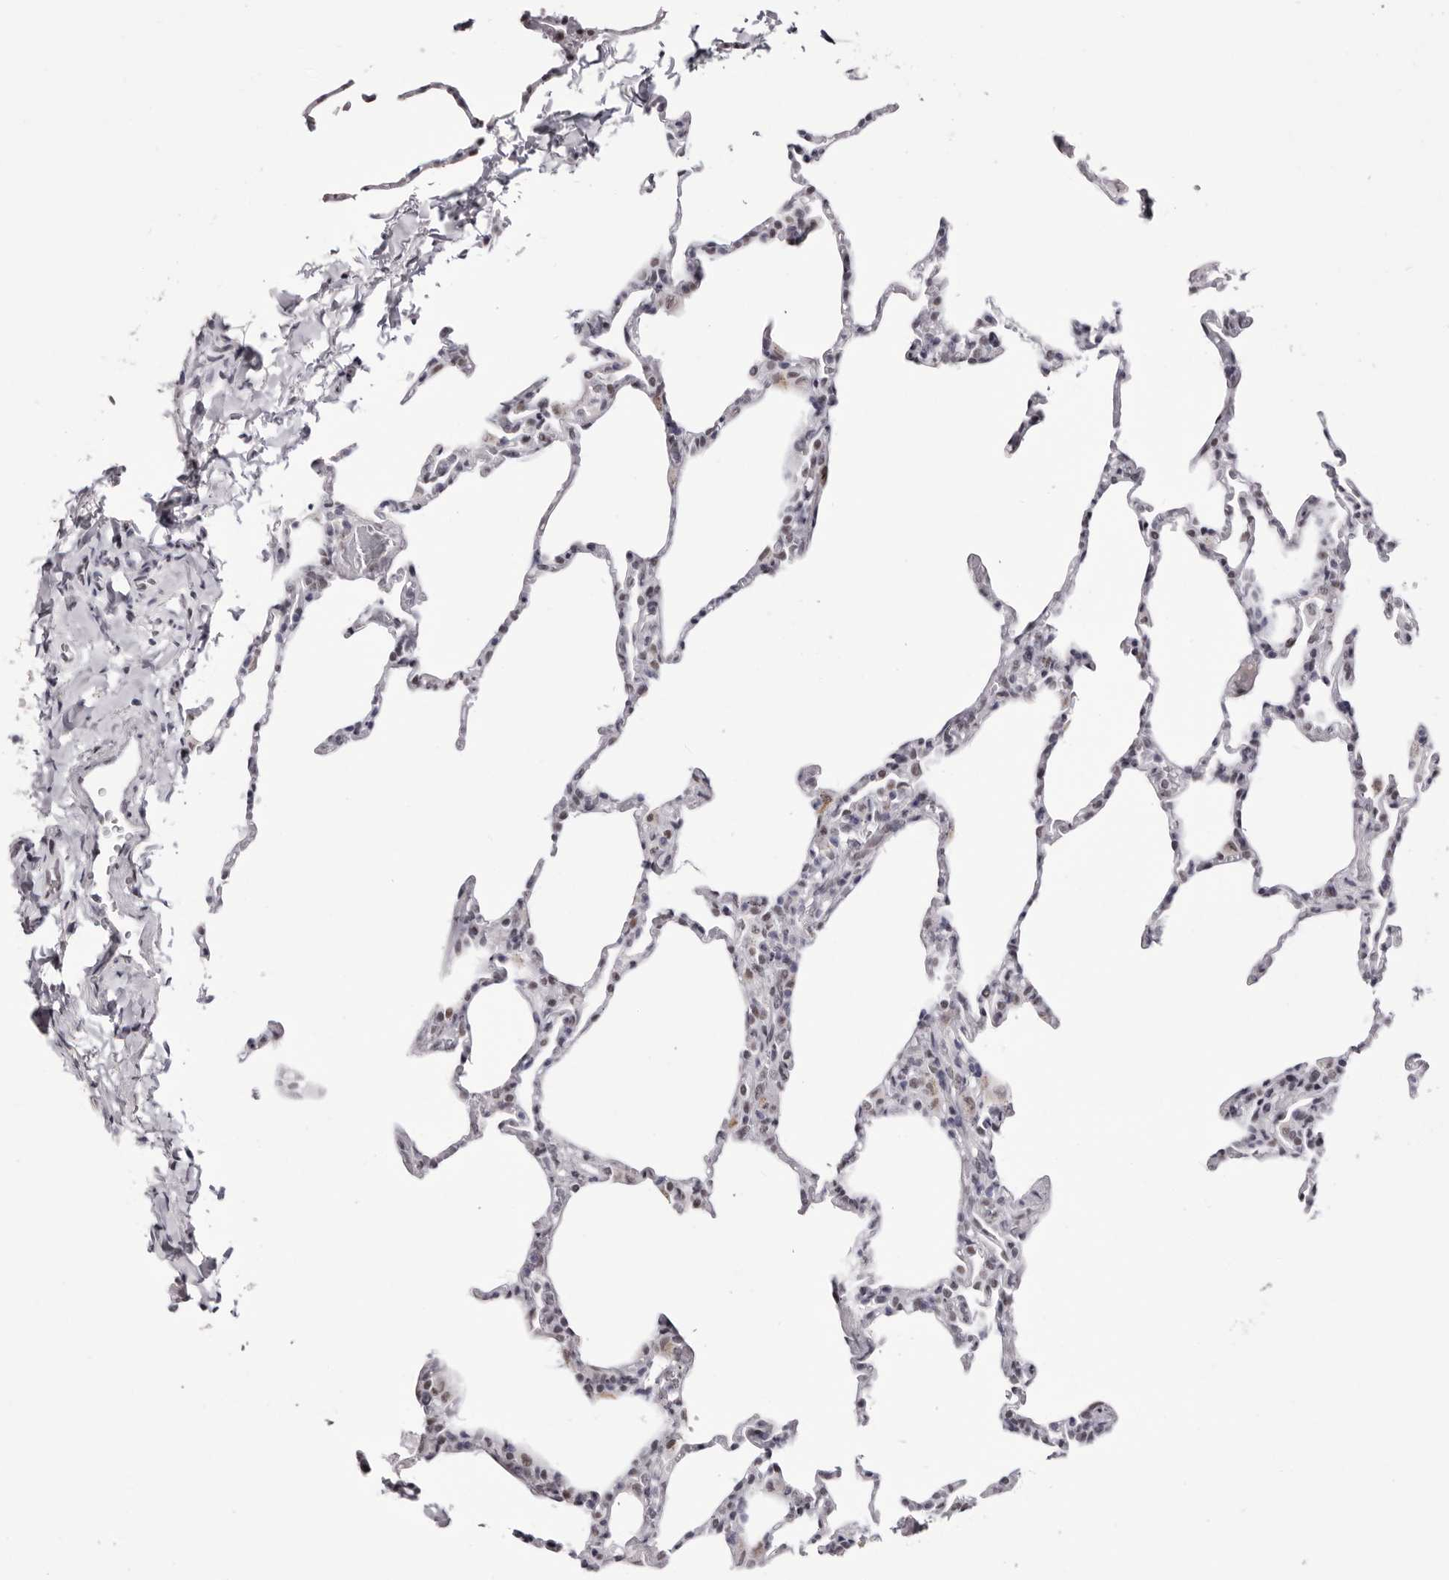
{"staining": {"intensity": "negative", "quantity": "none", "location": "none"}, "tissue": "lung", "cell_type": "Alveolar cells", "image_type": "normal", "snomed": [{"axis": "morphology", "description": "Normal tissue, NOS"}, {"axis": "topography", "description": "Lung"}], "caption": "This is an immunohistochemistry histopathology image of unremarkable lung. There is no expression in alveolar cells.", "gene": "ZNF326", "patient": {"sex": "male", "age": 20}}